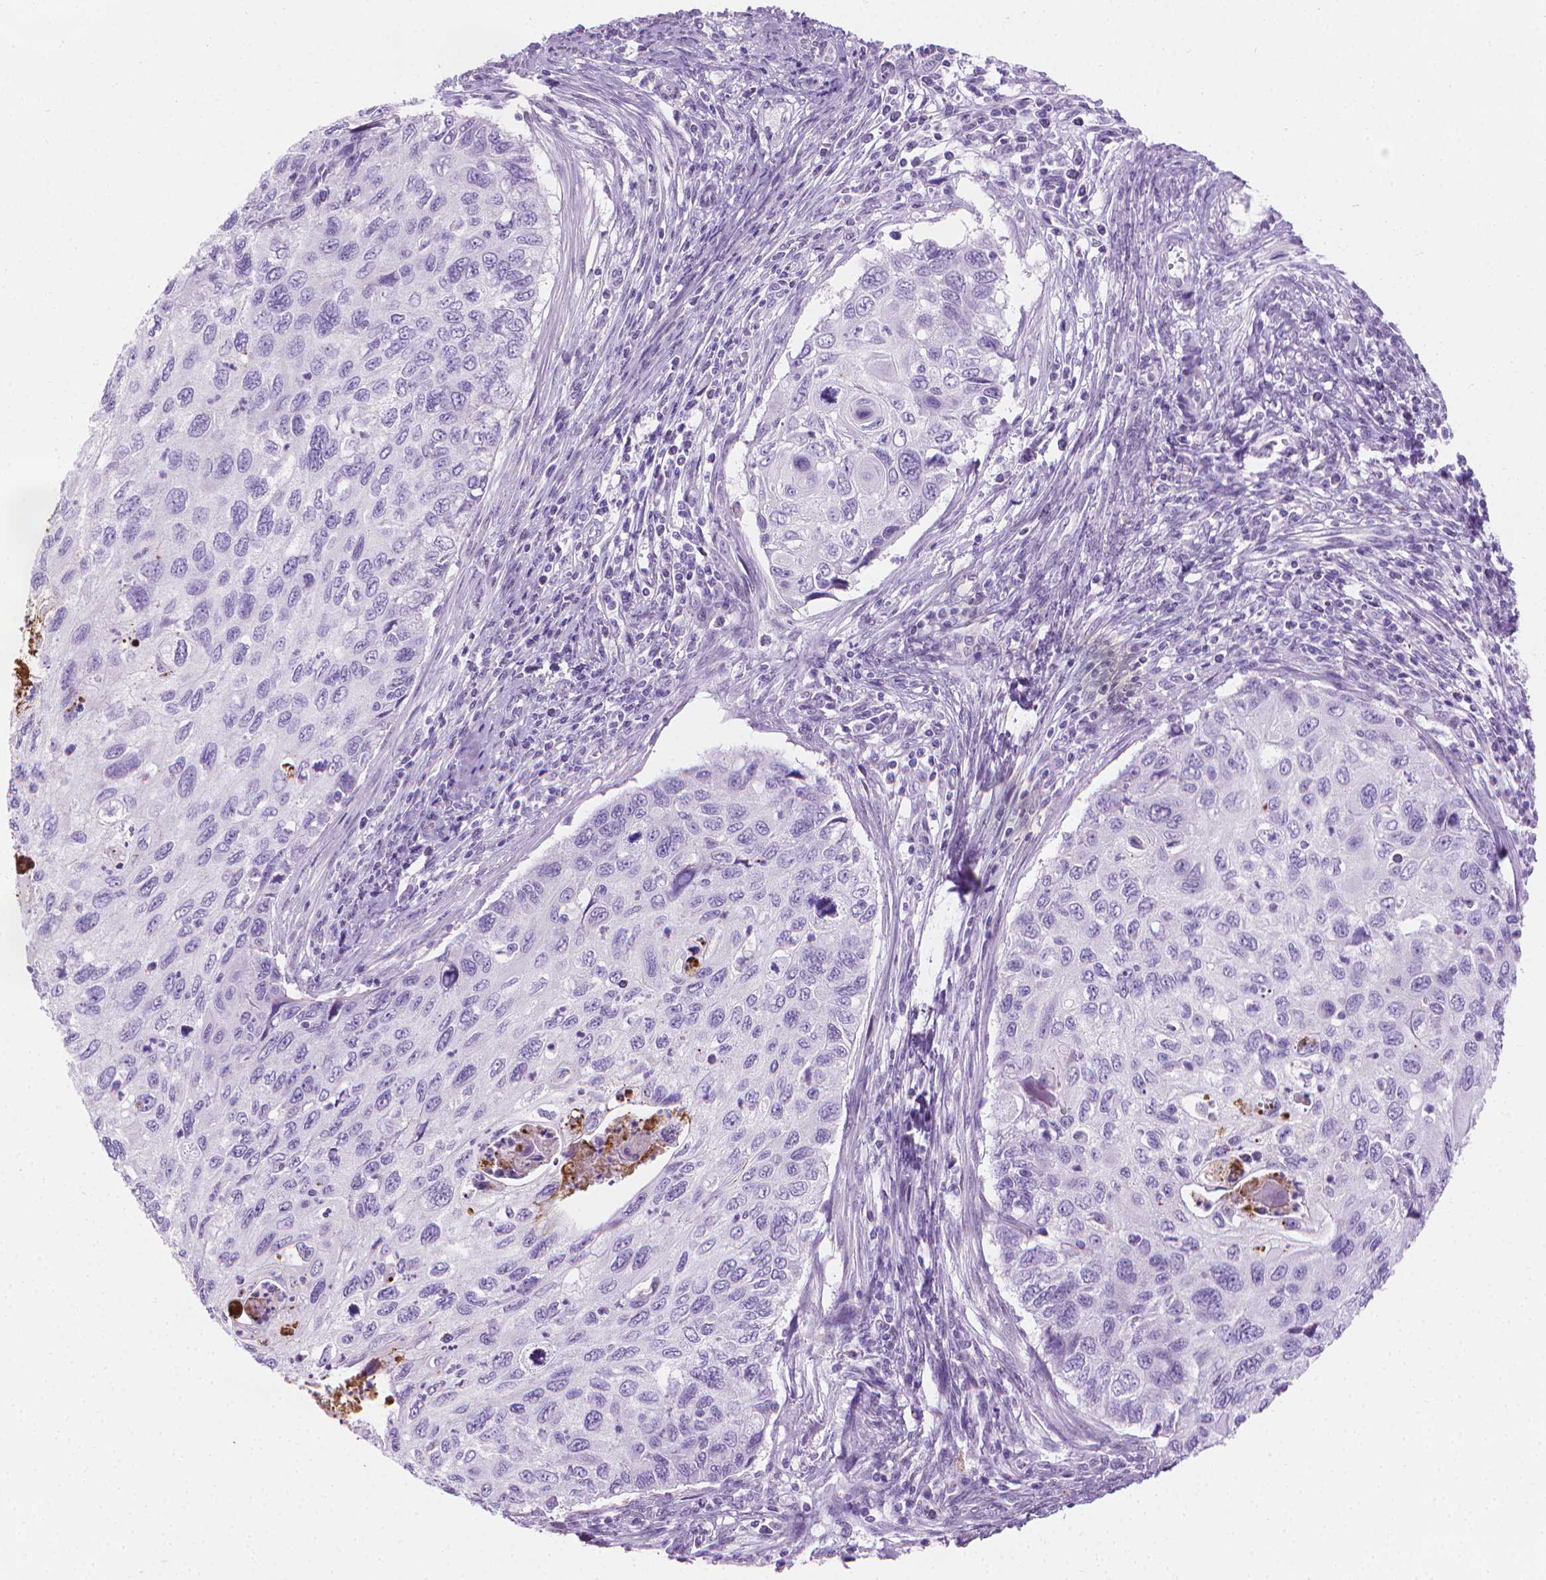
{"staining": {"intensity": "negative", "quantity": "none", "location": "none"}, "tissue": "cervical cancer", "cell_type": "Tumor cells", "image_type": "cancer", "snomed": [{"axis": "morphology", "description": "Squamous cell carcinoma, NOS"}, {"axis": "topography", "description": "Cervix"}], "caption": "This photomicrograph is of cervical squamous cell carcinoma stained with immunohistochemistry (IHC) to label a protein in brown with the nuclei are counter-stained blue. There is no positivity in tumor cells.", "gene": "CFAP52", "patient": {"sex": "female", "age": 70}}